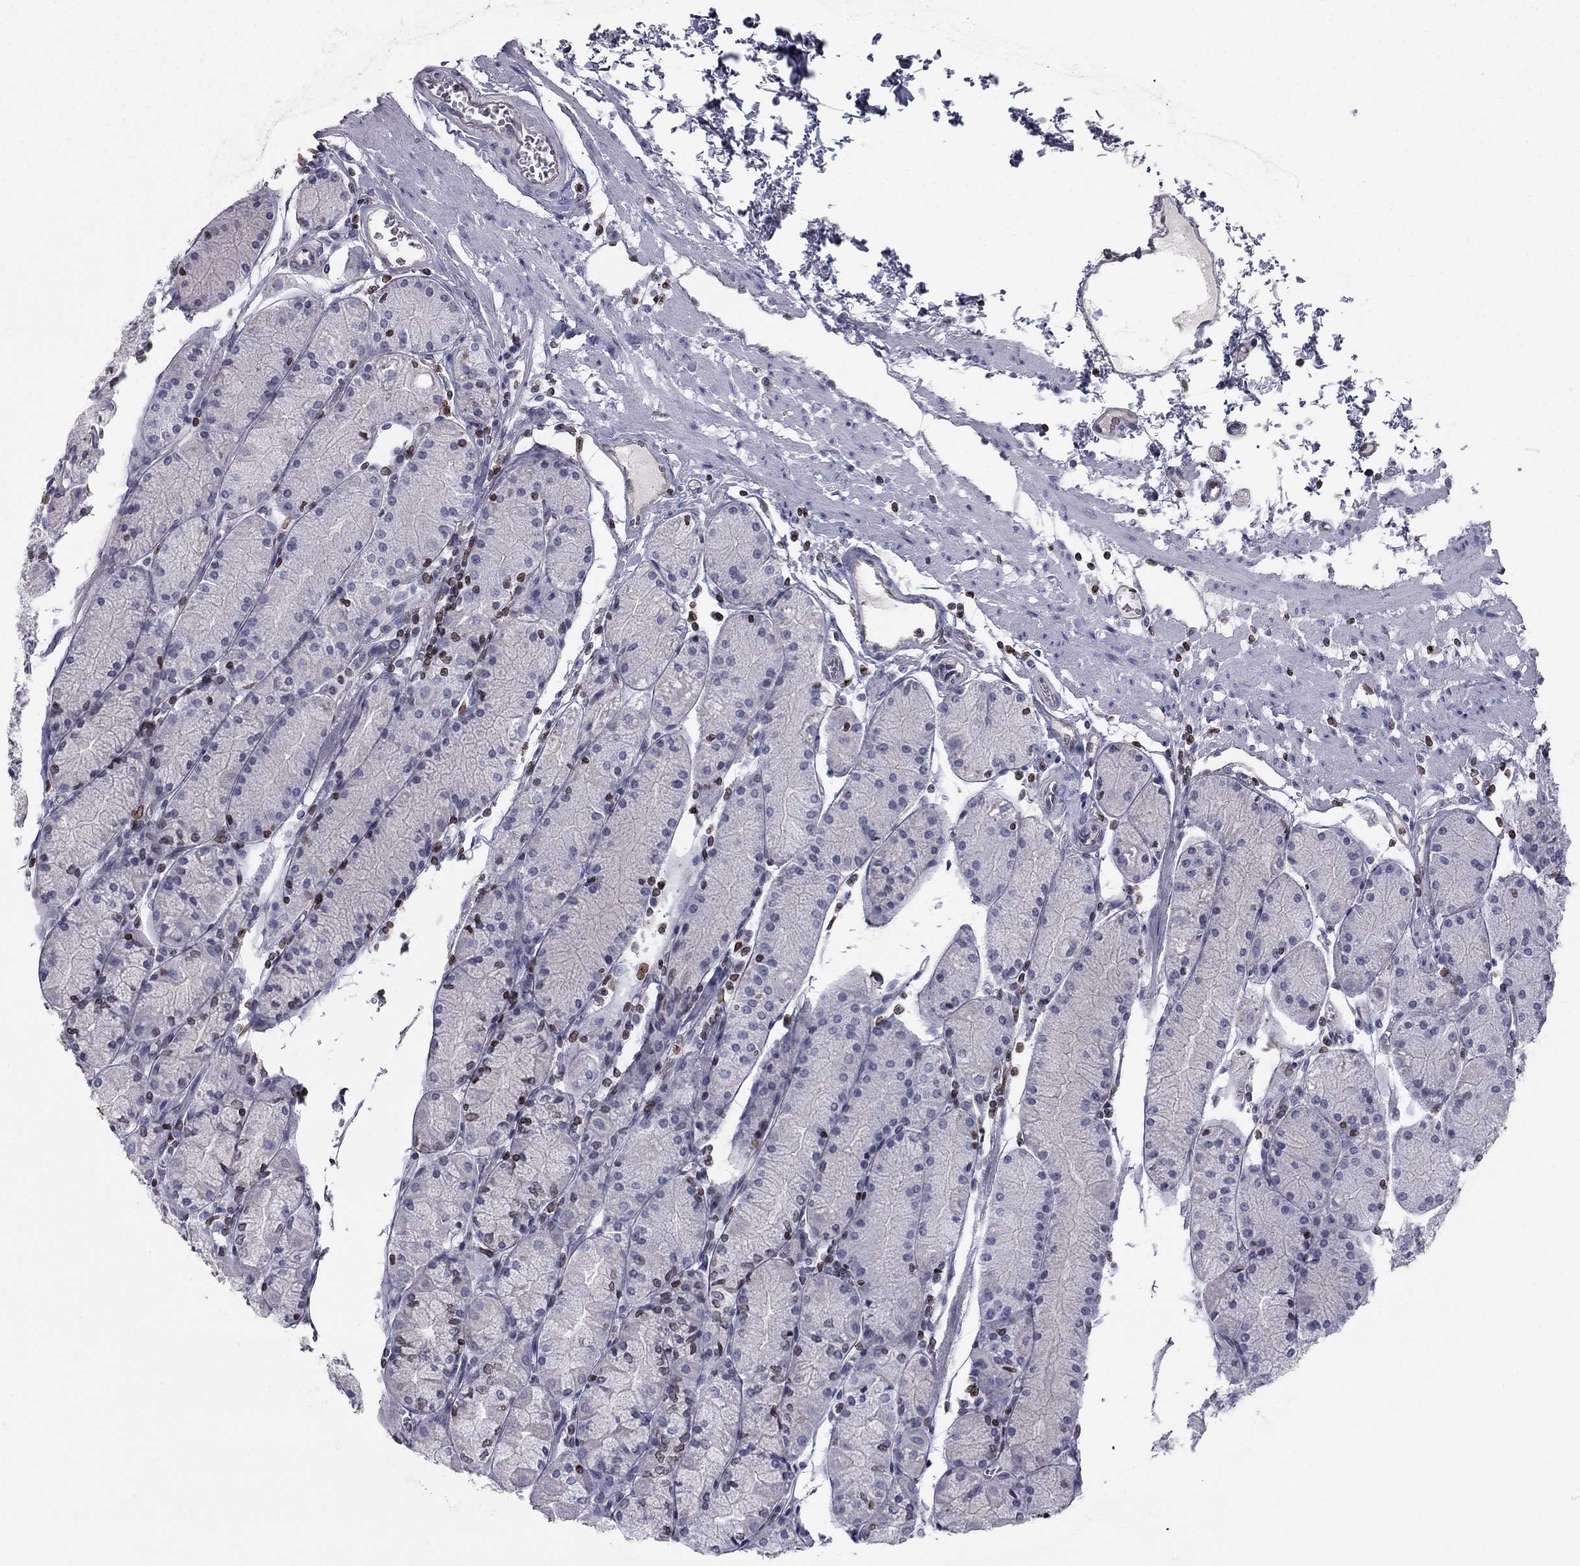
{"staining": {"intensity": "negative", "quantity": "none", "location": "none"}, "tissue": "stomach", "cell_type": "Glandular cells", "image_type": "normal", "snomed": [{"axis": "morphology", "description": "Normal tissue, NOS"}, {"axis": "topography", "description": "Stomach, upper"}], "caption": "Stomach was stained to show a protein in brown. There is no significant positivity in glandular cells. Nuclei are stained in blue.", "gene": "ESPL1", "patient": {"sex": "male", "age": 69}}